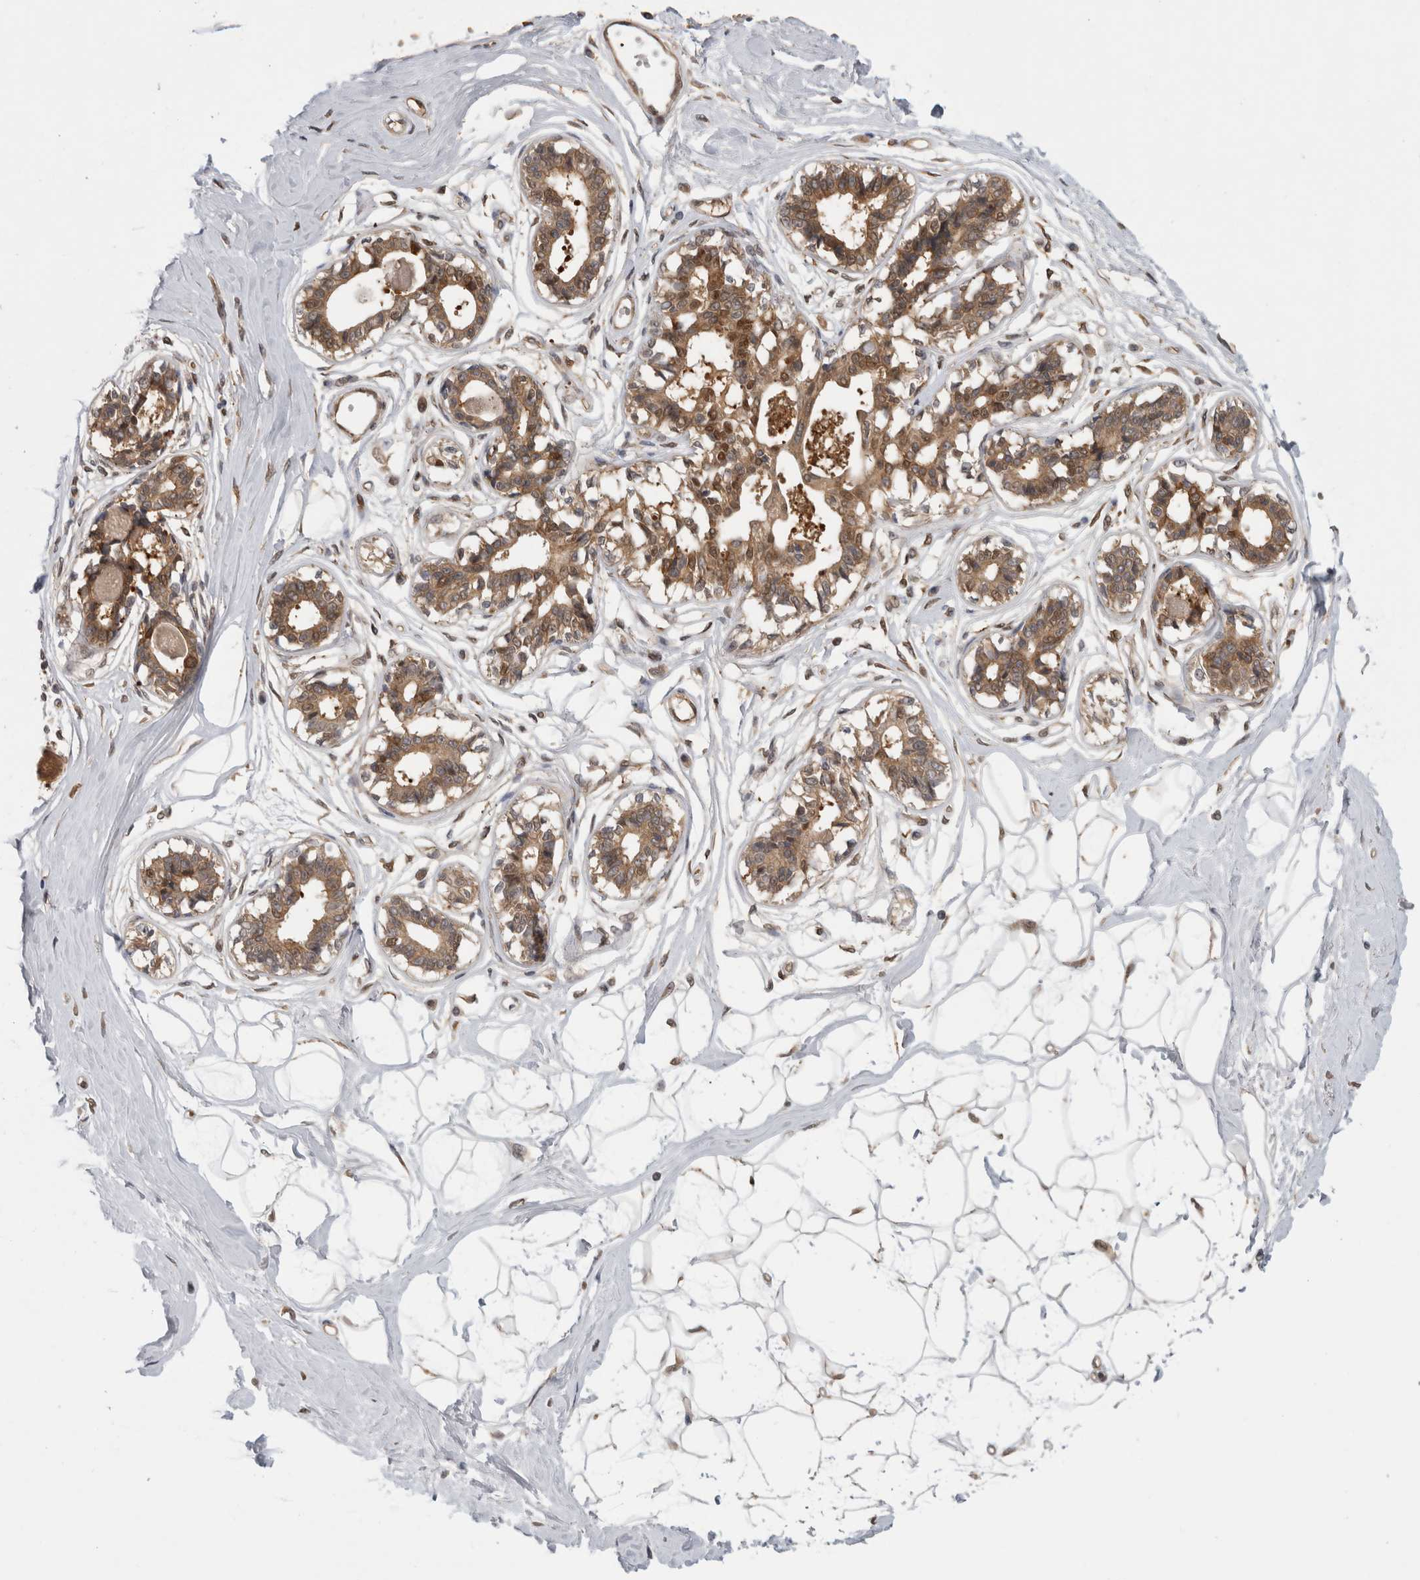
{"staining": {"intensity": "moderate", "quantity": ">75%", "location": "nuclear"}, "tissue": "breast", "cell_type": "Adipocytes", "image_type": "normal", "snomed": [{"axis": "morphology", "description": "Normal tissue, NOS"}, {"axis": "topography", "description": "Breast"}], "caption": "A medium amount of moderate nuclear expression is seen in approximately >75% of adipocytes in benign breast. (DAB (3,3'-diaminobenzidine) IHC with brightfield microscopy, high magnification).", "gene": "ASTN2", "patient": {"sex": "female", "age": 45}}